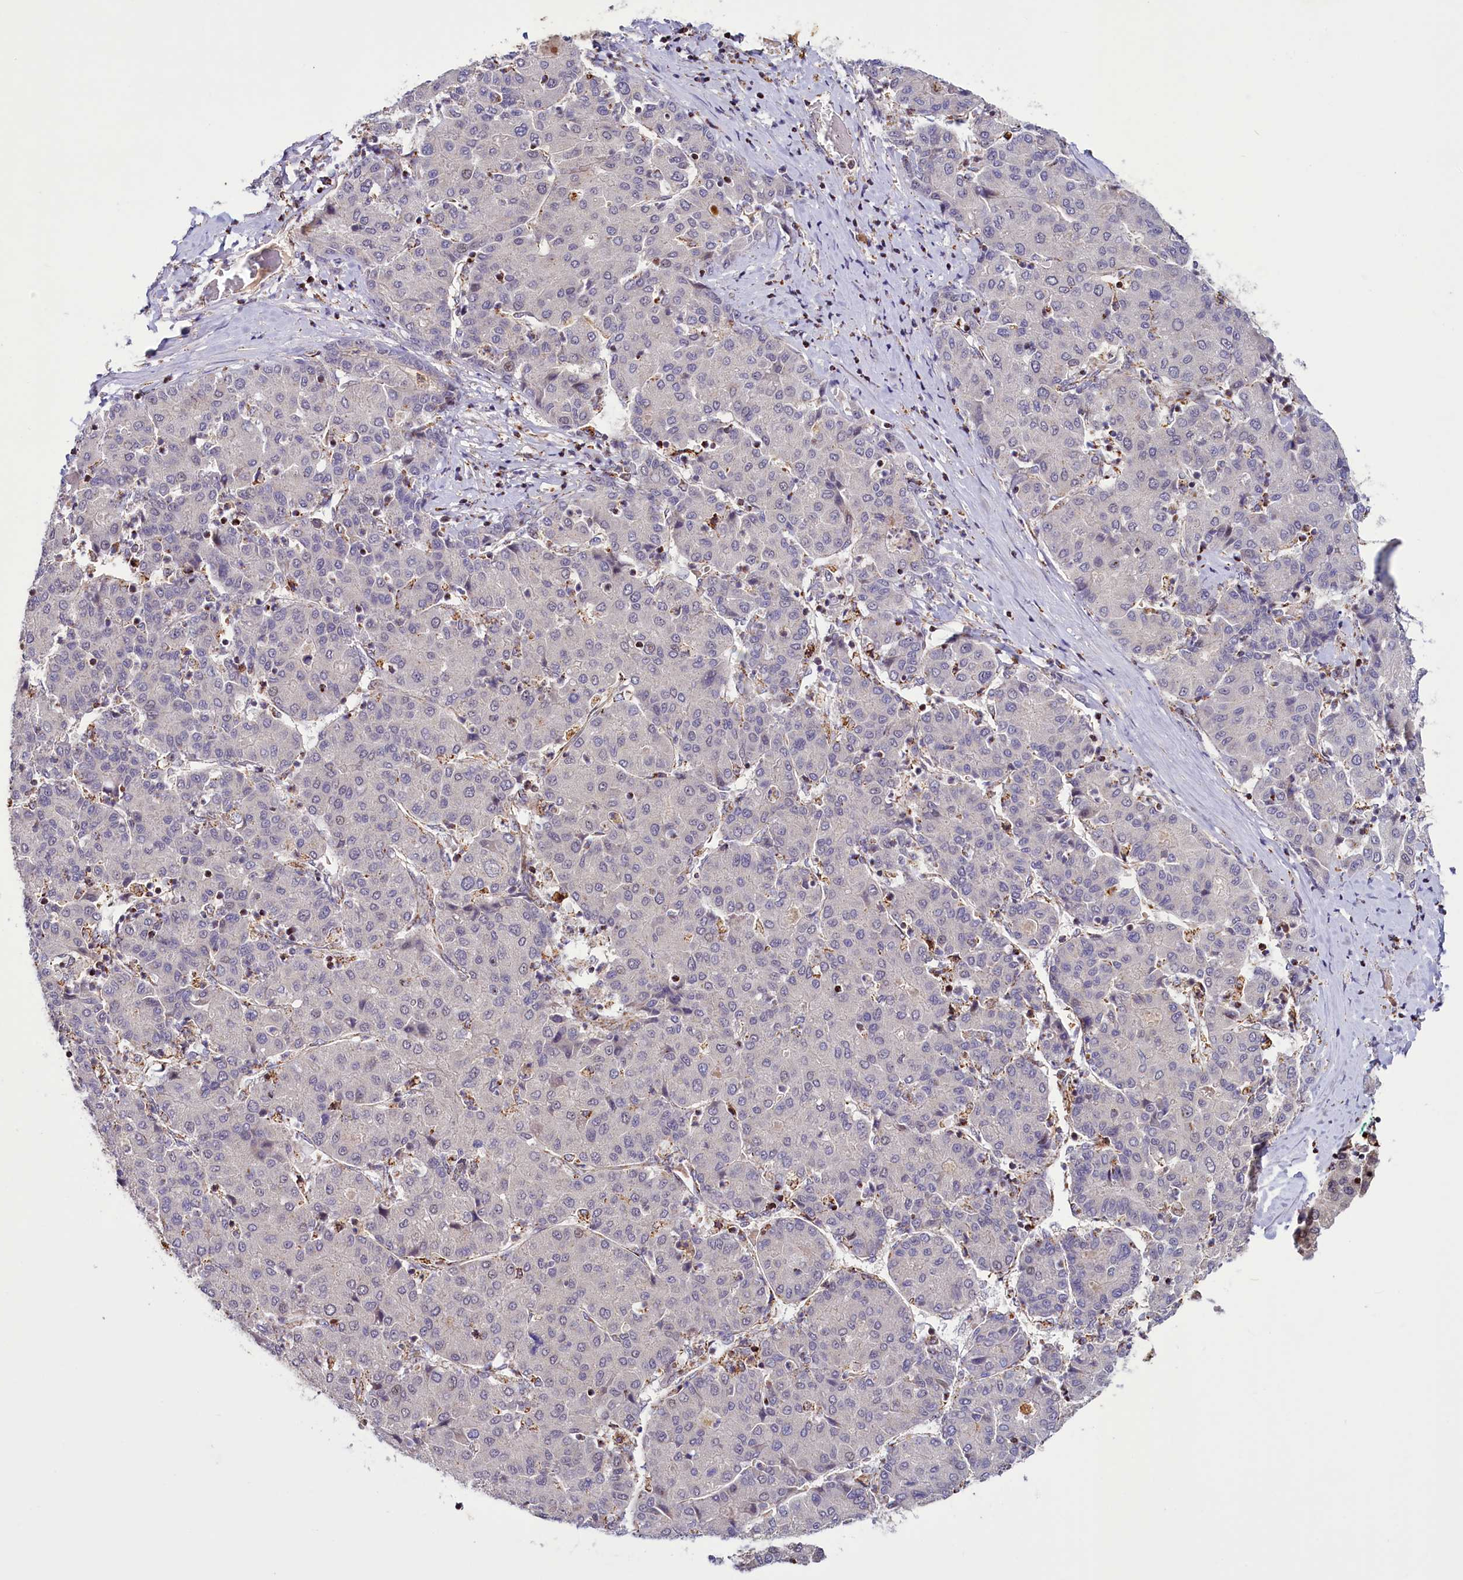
{"staining": {"intensity": "negative", "quantity": "none", "location": "none"}, "tissue": "liver cancer", "cell_type": "Tumor cells", "image_type": "cancer", "snomed": [{"axis": "morphology", "description": "Carcinoma, Hepatocellular, NOS"}, {"axis": "topography", "description": "Liver"}], "caption": "This is an IHC photomicrograph of liver cancer (hepatocellular carcinoma). There is no expression in tumor cells.", "gene": "DYNC2H1", "patient": {"sex": "male", "age": 65}}